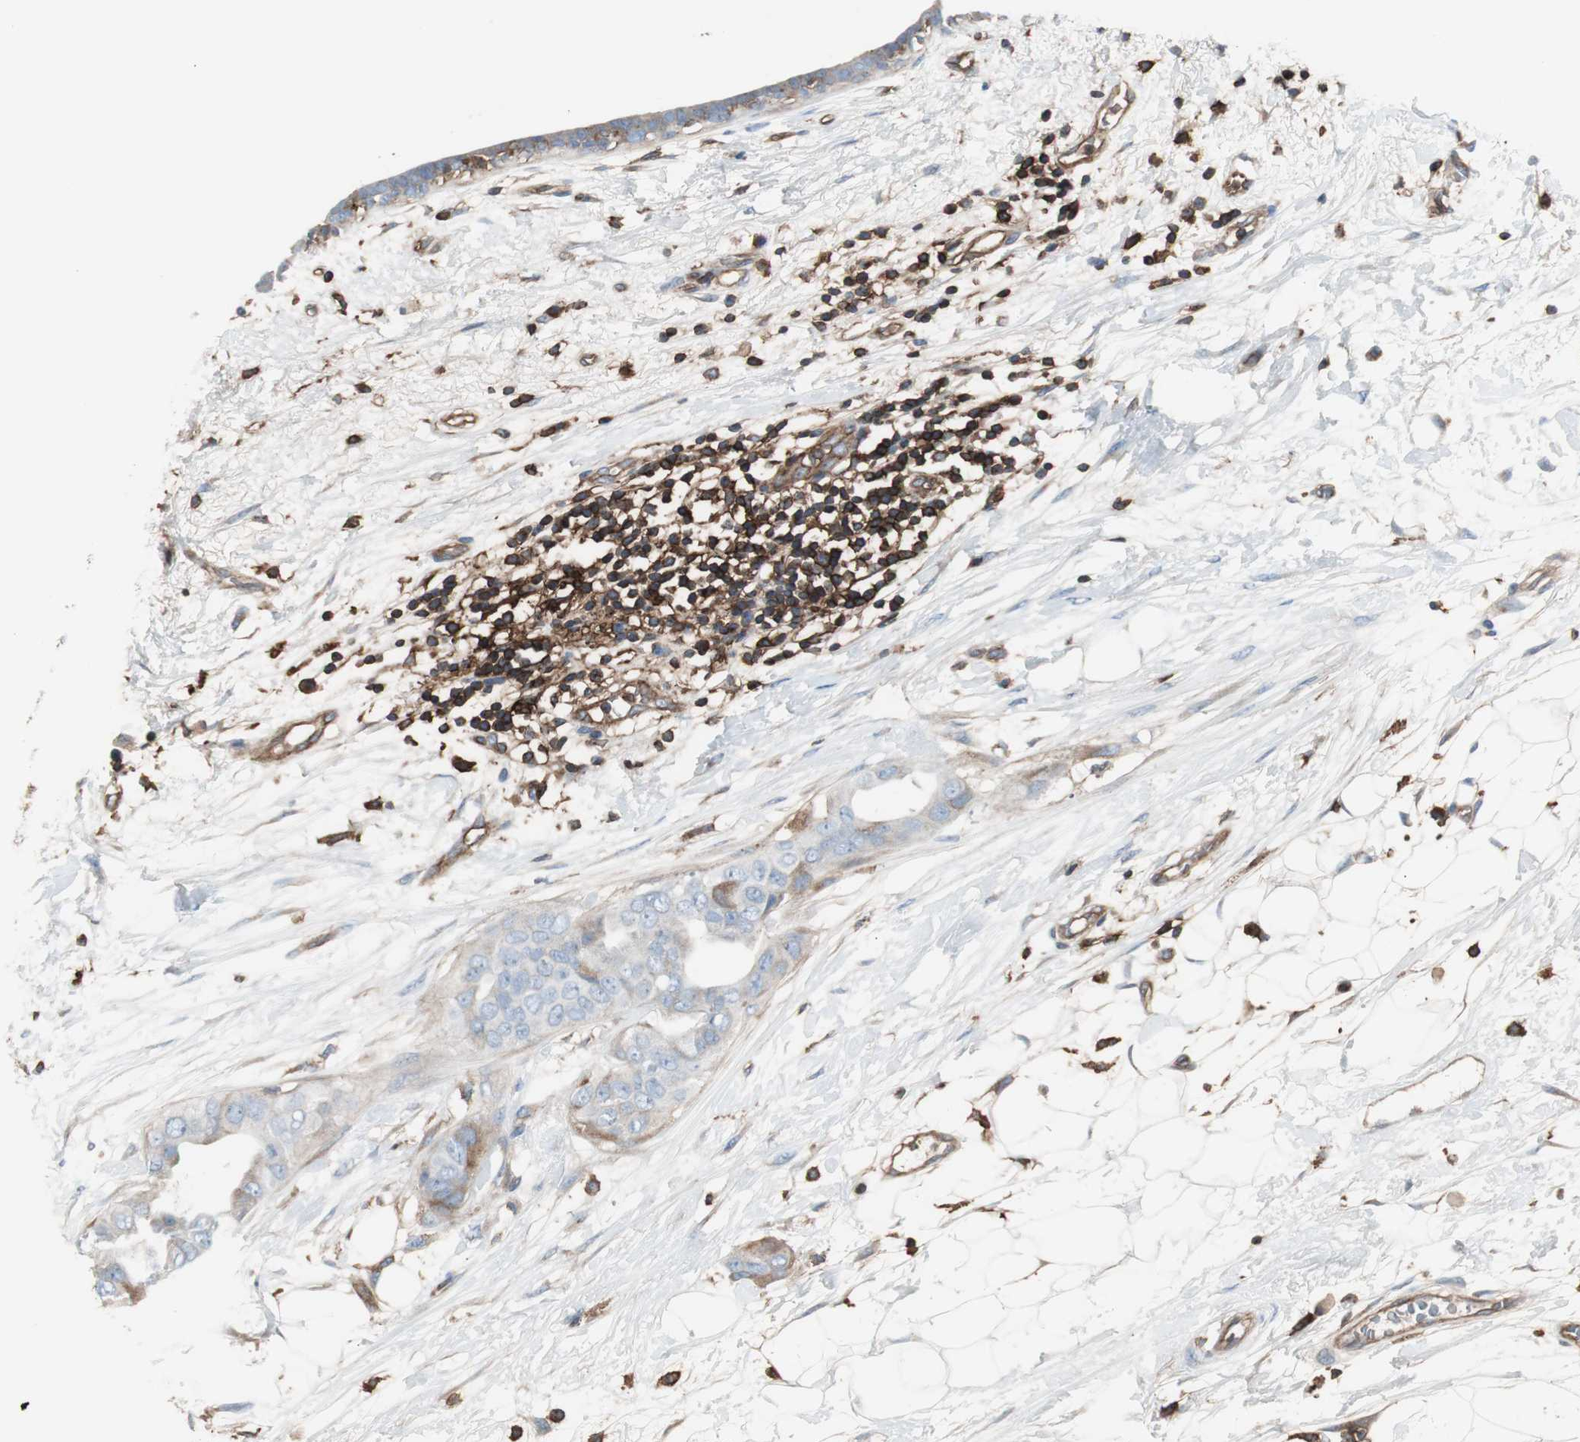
{"staining": {"intensity": "weak", "quantity": "25%-75%", "location": "cytoplasmic/membranous"}, "tissue": "breast cancer", "cell_type": "Tumor cells", "image_type": "cancer", "snomed": [{"axis": "morphology", "description": "Duct carcinoma"}, {"axis": "topography", "description": "Breast"}], "caption": "IHC of breast cancer displays low levels of weak cytoplasmic/membranous staining in about 25%-75% of tumor cells.", "gene": "B2M", "patient": {"sex": "female", "age": 40}}